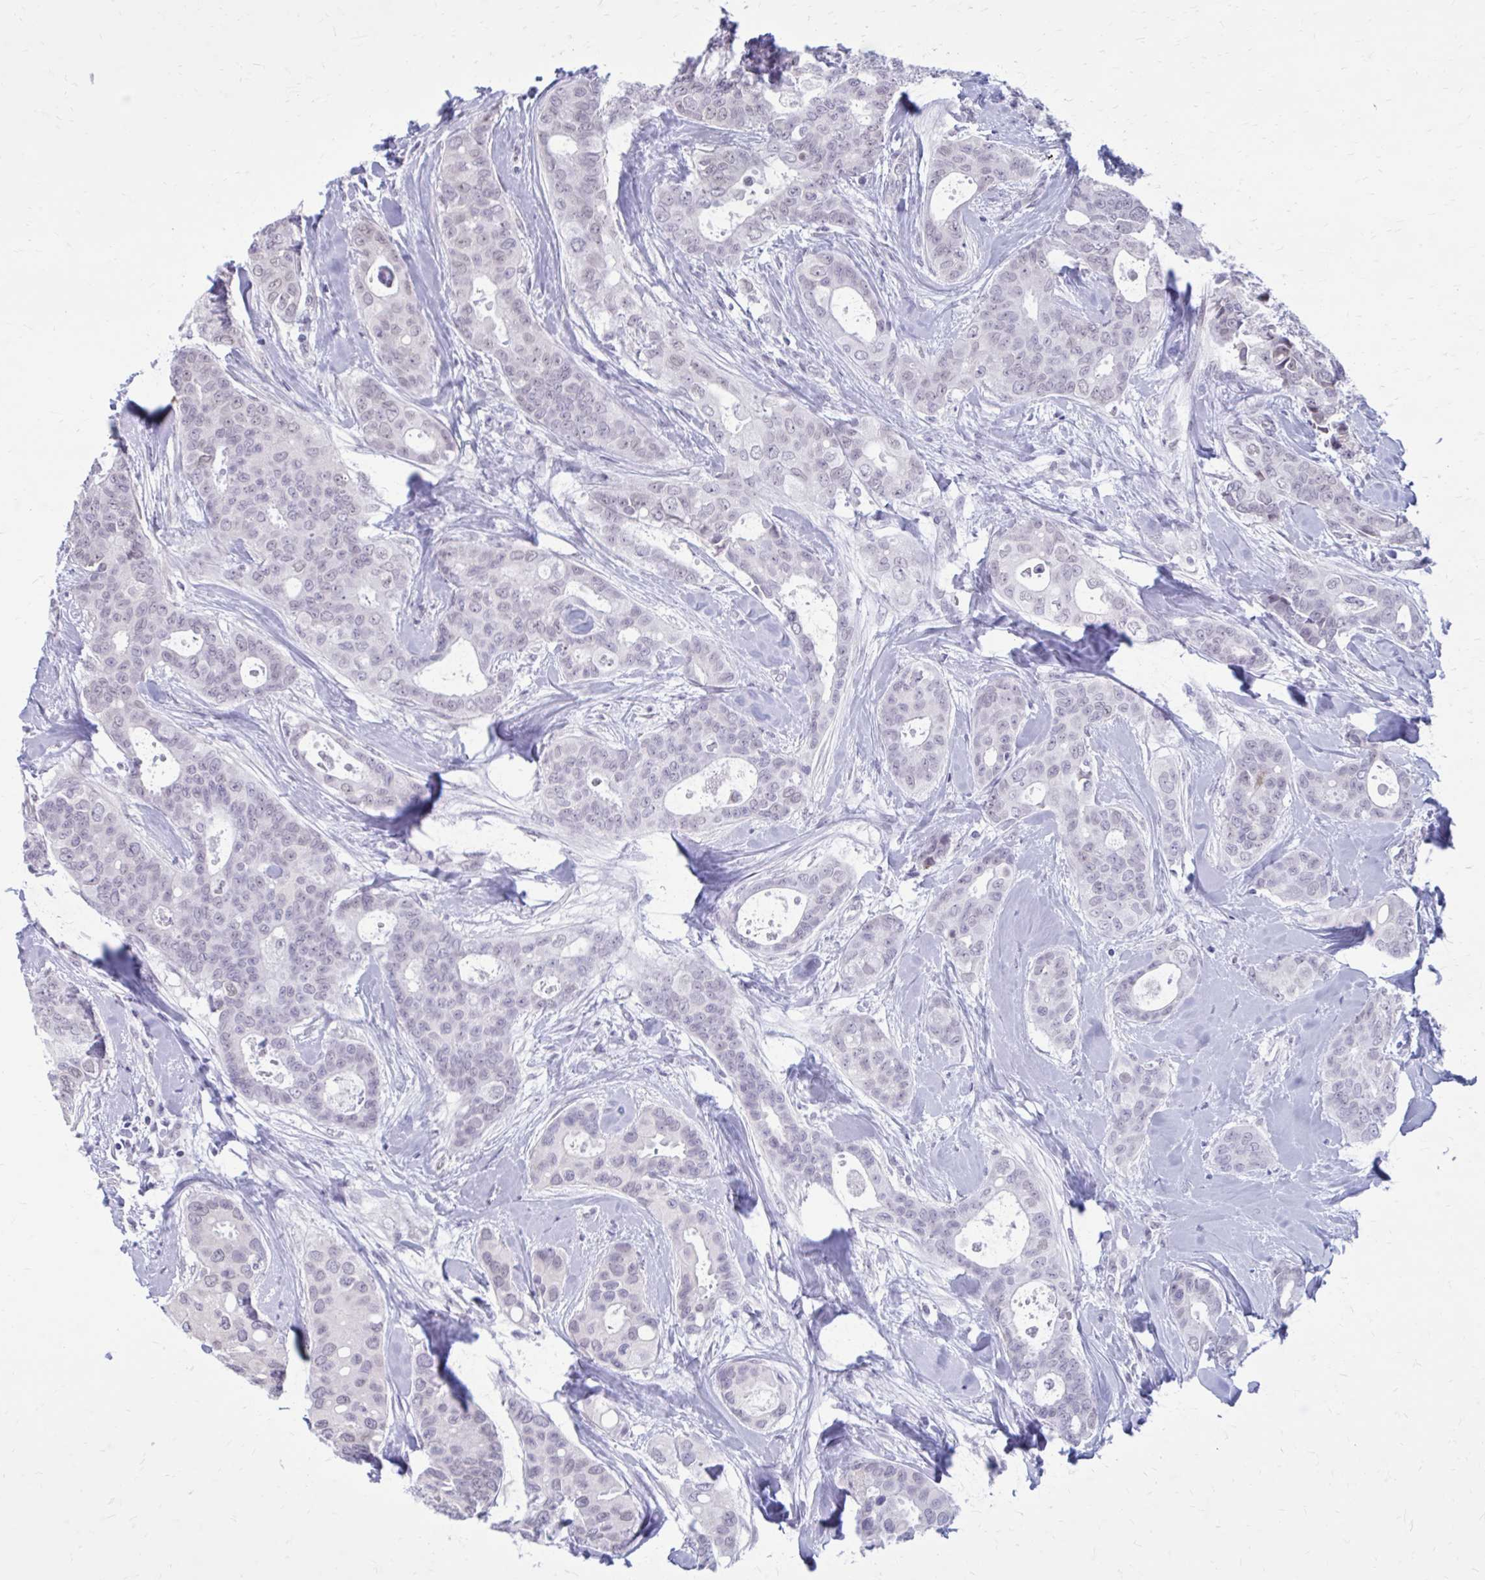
{"staining": {"intensity": "negative", "quantity": "none", "location": "none"}, "tissue": "breast cancer", "cell_type": "Tumor cells", "image_type": "cancer", "snomed": [{"axis": "morphology", "description": "Duct carcinoma"}, {"axis": "topography", "description": "Breast"}], "caption": "Tumor cells show no significant protein expression in invasive ductal carcinoma (breast). (Immunohistochemistry, brightfield microscopy, high magnification).", "gene": "PROSER1", "patient": {"sex": "female", "age": 45}}